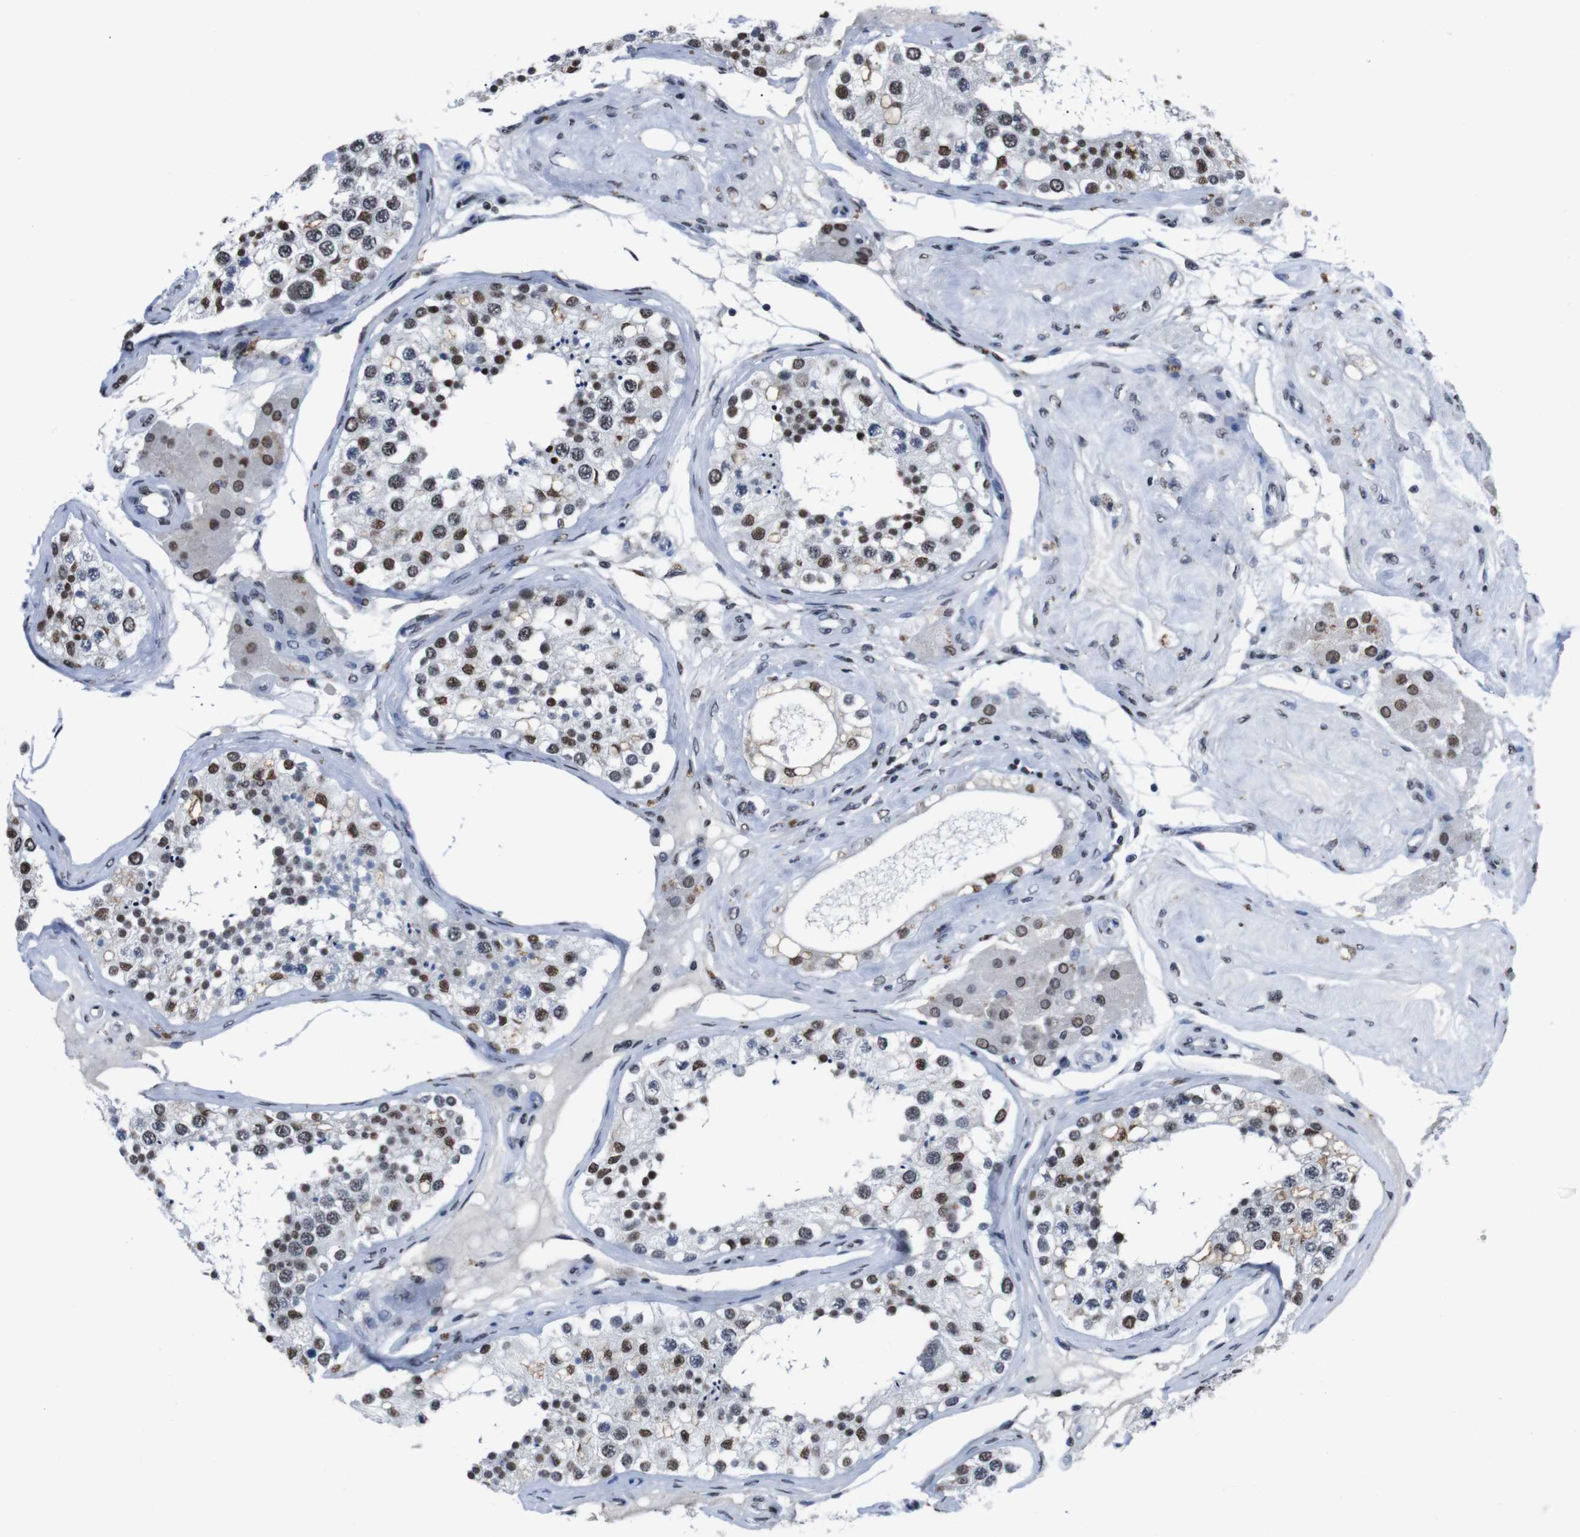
{"staining": {"intensity": "strong", "quantity": ">75%", "location": "nuclear"}, "tissue": "testis", "cell_type": "Cells in seminiferous ducts", "image_type": "normal", "snomed": [{"axis": "morphology", "description": "Normal tissue, NOS"}, {"axis": "topography", "description": "Testis"}], "caption": "DAB immunohistochemical staining of benign testis reveals strong nuclear protein staining in approximately >75% of cells in seminiferous ducts.", "gene": "PIP4P2", "patient": {"sex": "male", "age": 68}}